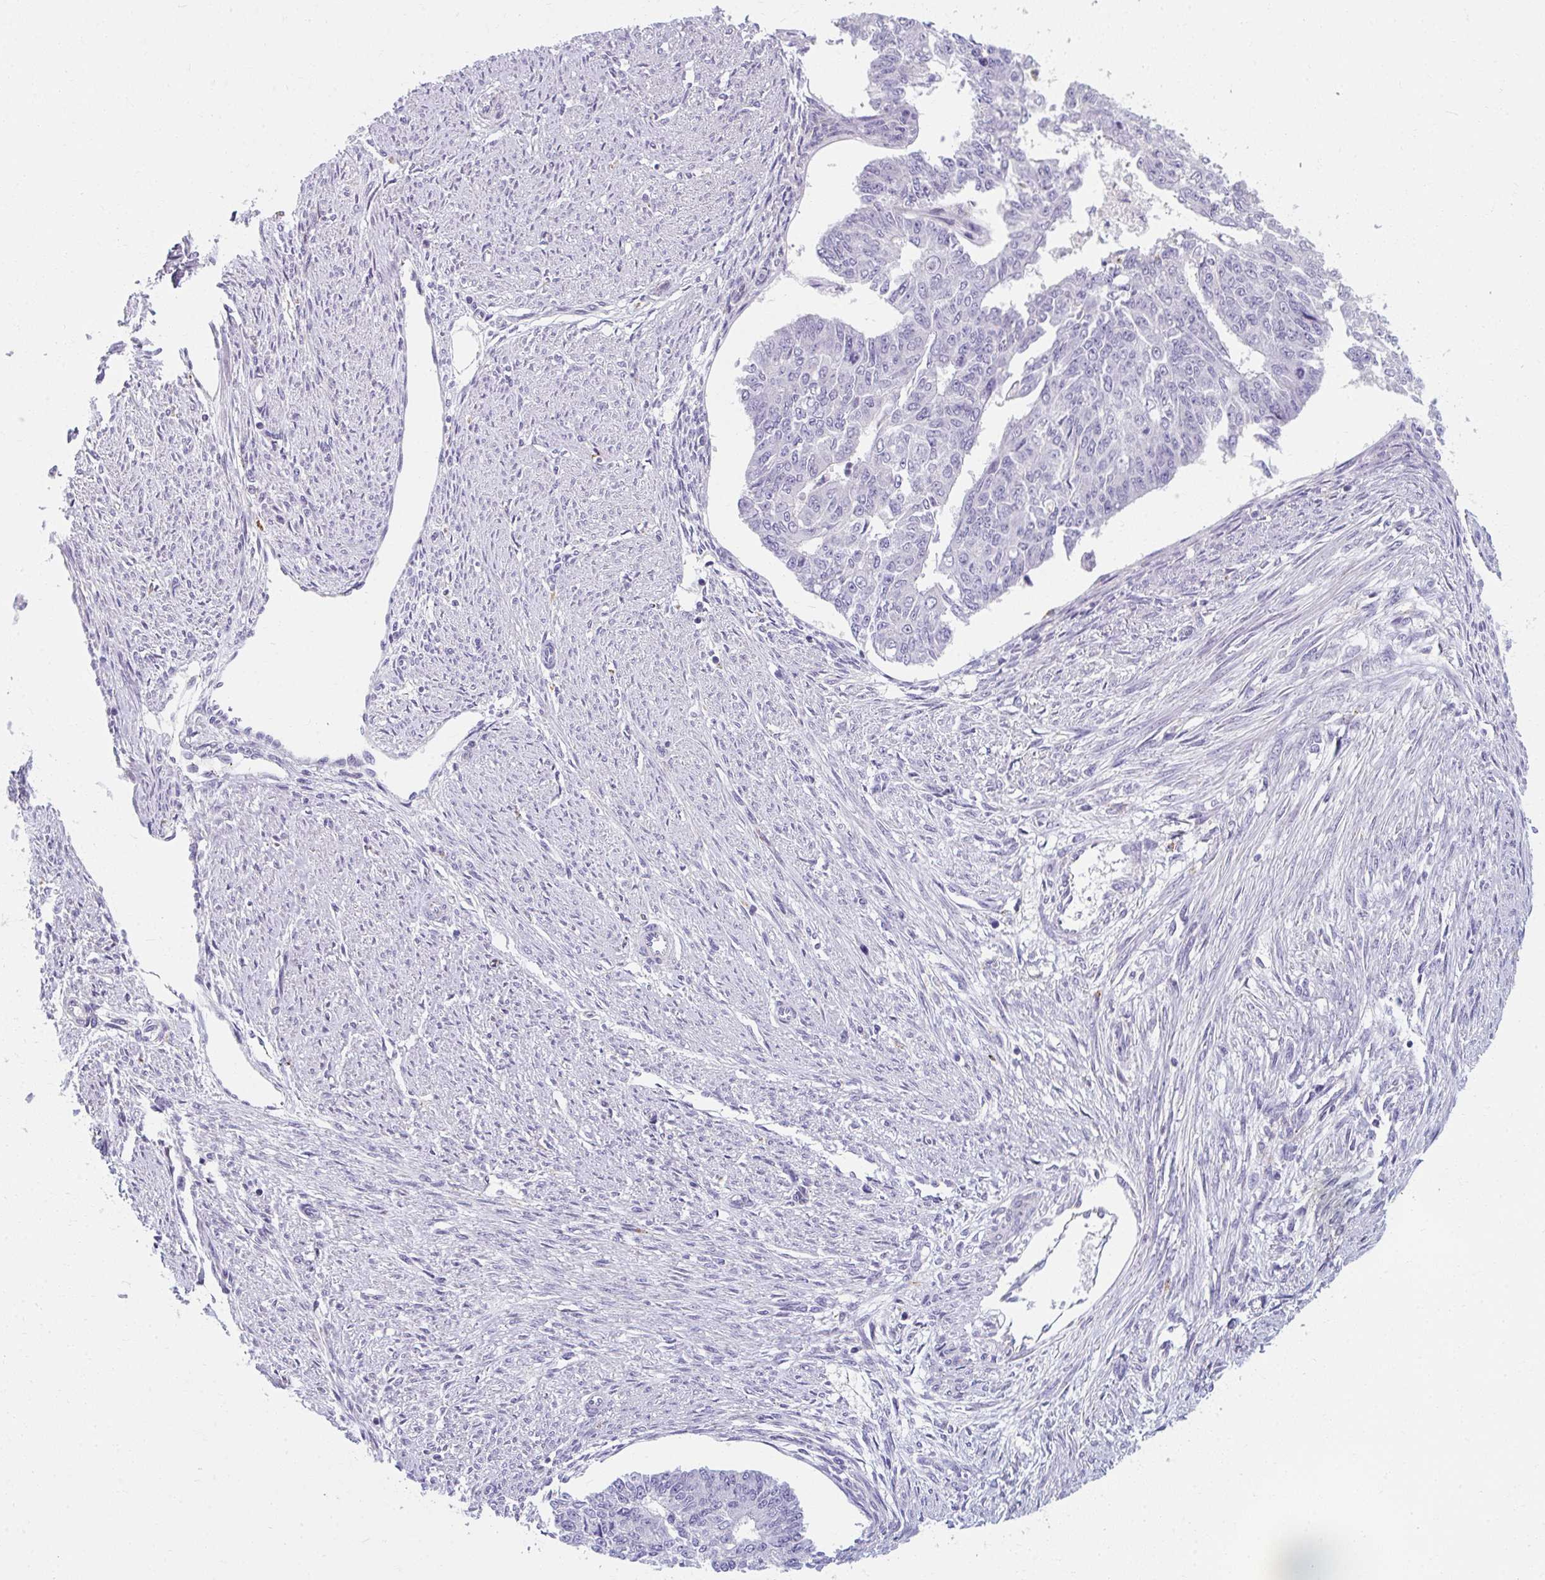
{"staining": {"intensity": "negative", "quantity": "none", "location": "none"}, "tissue": "endometrial cancer", "cell_type": "Tumor cells", "image_type": "cancer", "snomed": [{"axis": "morphology", "description": "Adenocarcinoma, NOS"}, {"axis": "topography", "description": "Endometrium"}], "caption": "Immunohistochemistry (IHC) micrograph of neoplastic tissue: adenocarcinoma (endometrial) stained with DAB reveals no significant protein positivity in tumor cells.", "gene": "EIF1AD", "patient": {"sex": "female", "age": 32}}